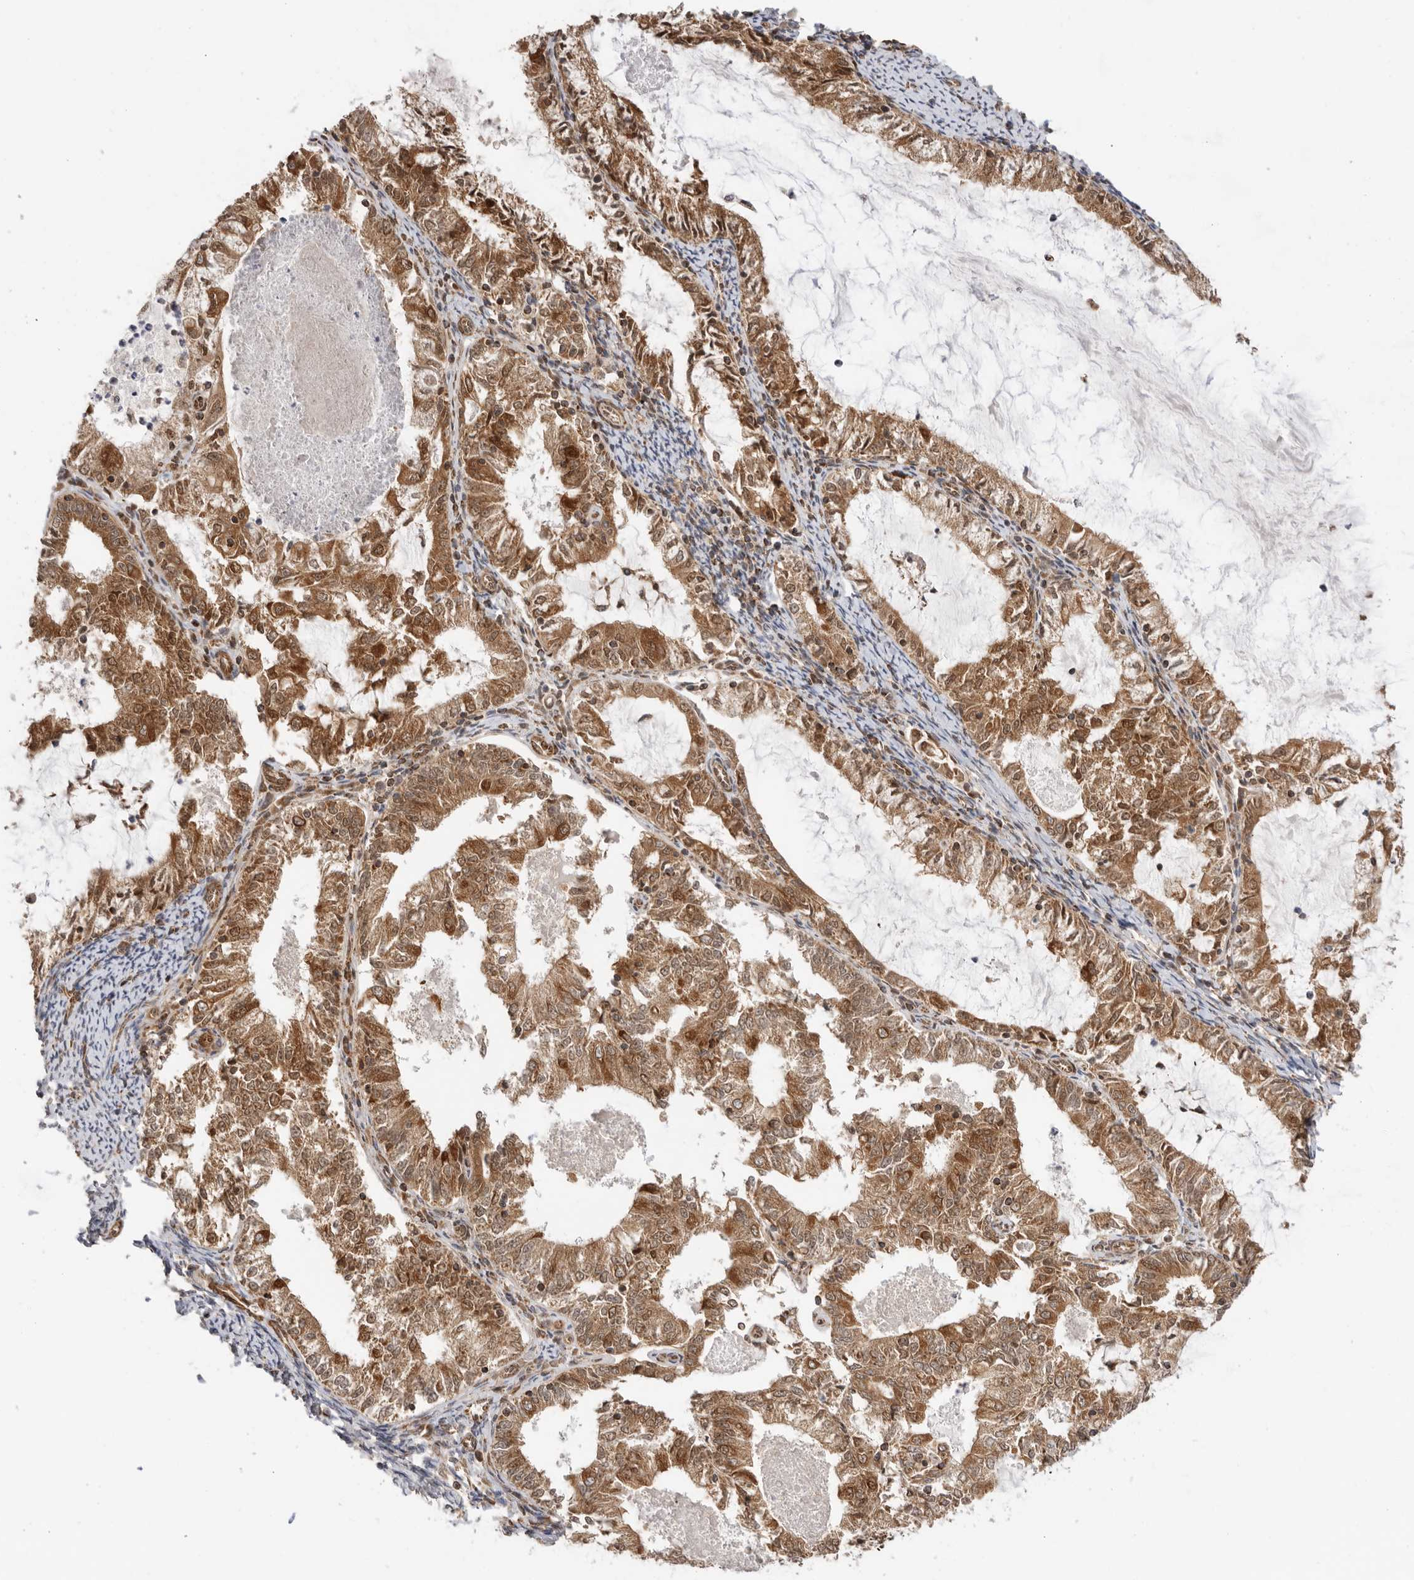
{"staining": {"intensity": "moderate", "quantity": ">75%", "location": "cytoplasmic/membranous,nuclear"}, "tissue": "endometrial cancer", "cell_type": "Tumor cells", "image_type": "cancer", "snomed": [{"axis": "morphology", "description": "Adenocarcinoma, NOS"}, {"axis": "topography", "description": "Endometrium"}], "caption": "The immunohistochemical stain highlights moderate cytoplasmic/membranous and nuclear staining in tumor cells of endometrial cancer tissue. The protein of interest is shown in brown color, while the nuclei are stained blue.", "gene": "DCAF8", "patient": {"sex": "female", "age": 57}}